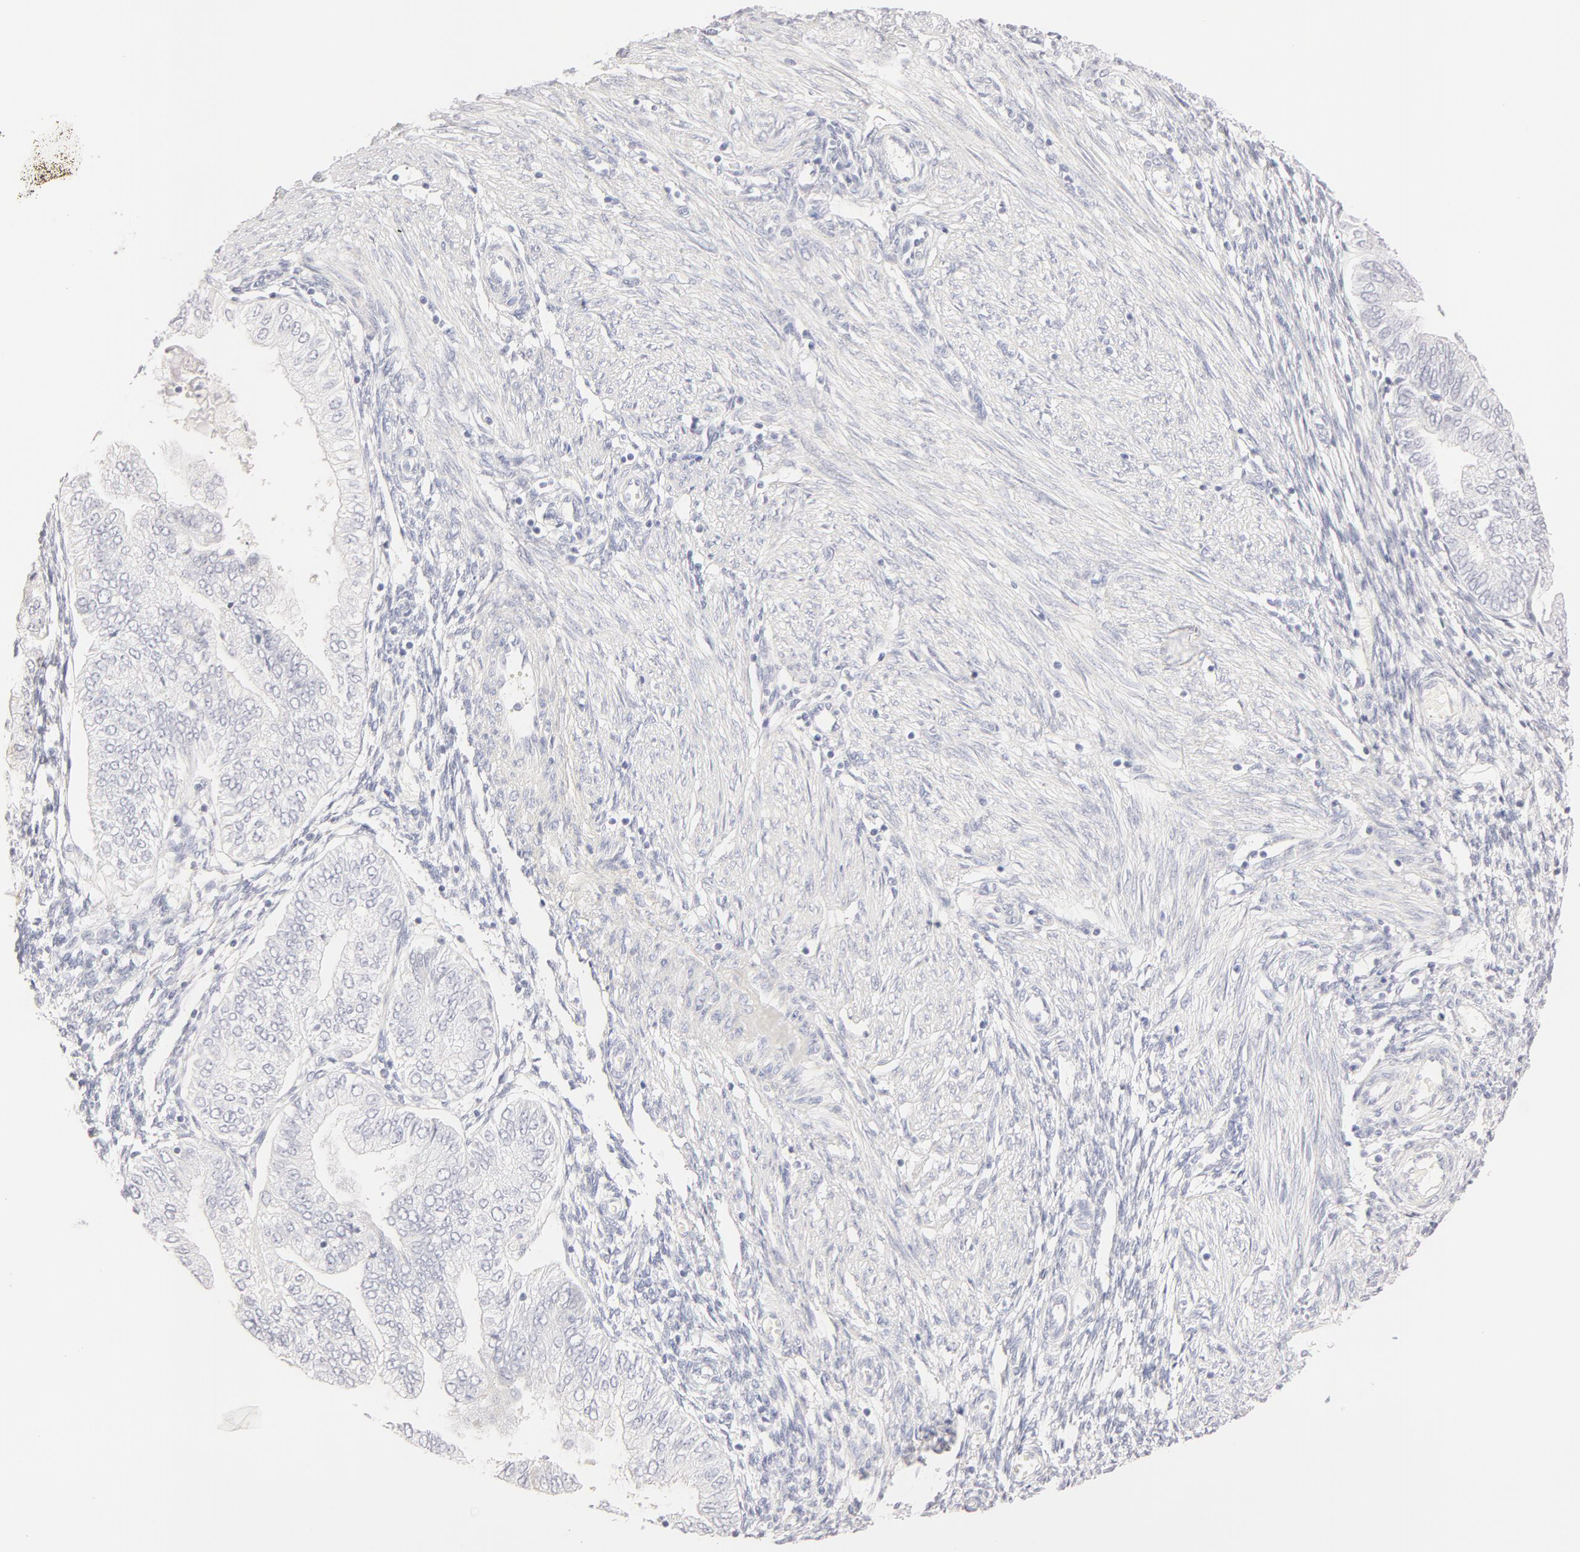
{"staining": {"intensity": "negative", "quantity": "none", "location": "none"}, "tissue": "endometrial cancer", "cell_type": "Tumor cells", "image_type": "cancer", "snomed": [{"axis": "morphology", "description": "Adenocarcinoma, NOS"}, {"axis": "topography", "description": "Endometrium"}], "caption": "Tumor cells are negative for protein expression in human adenocarcinoma (endometrial).", "gene": "LGALS7B", "patient": {"sex": "female", "age": 51}}